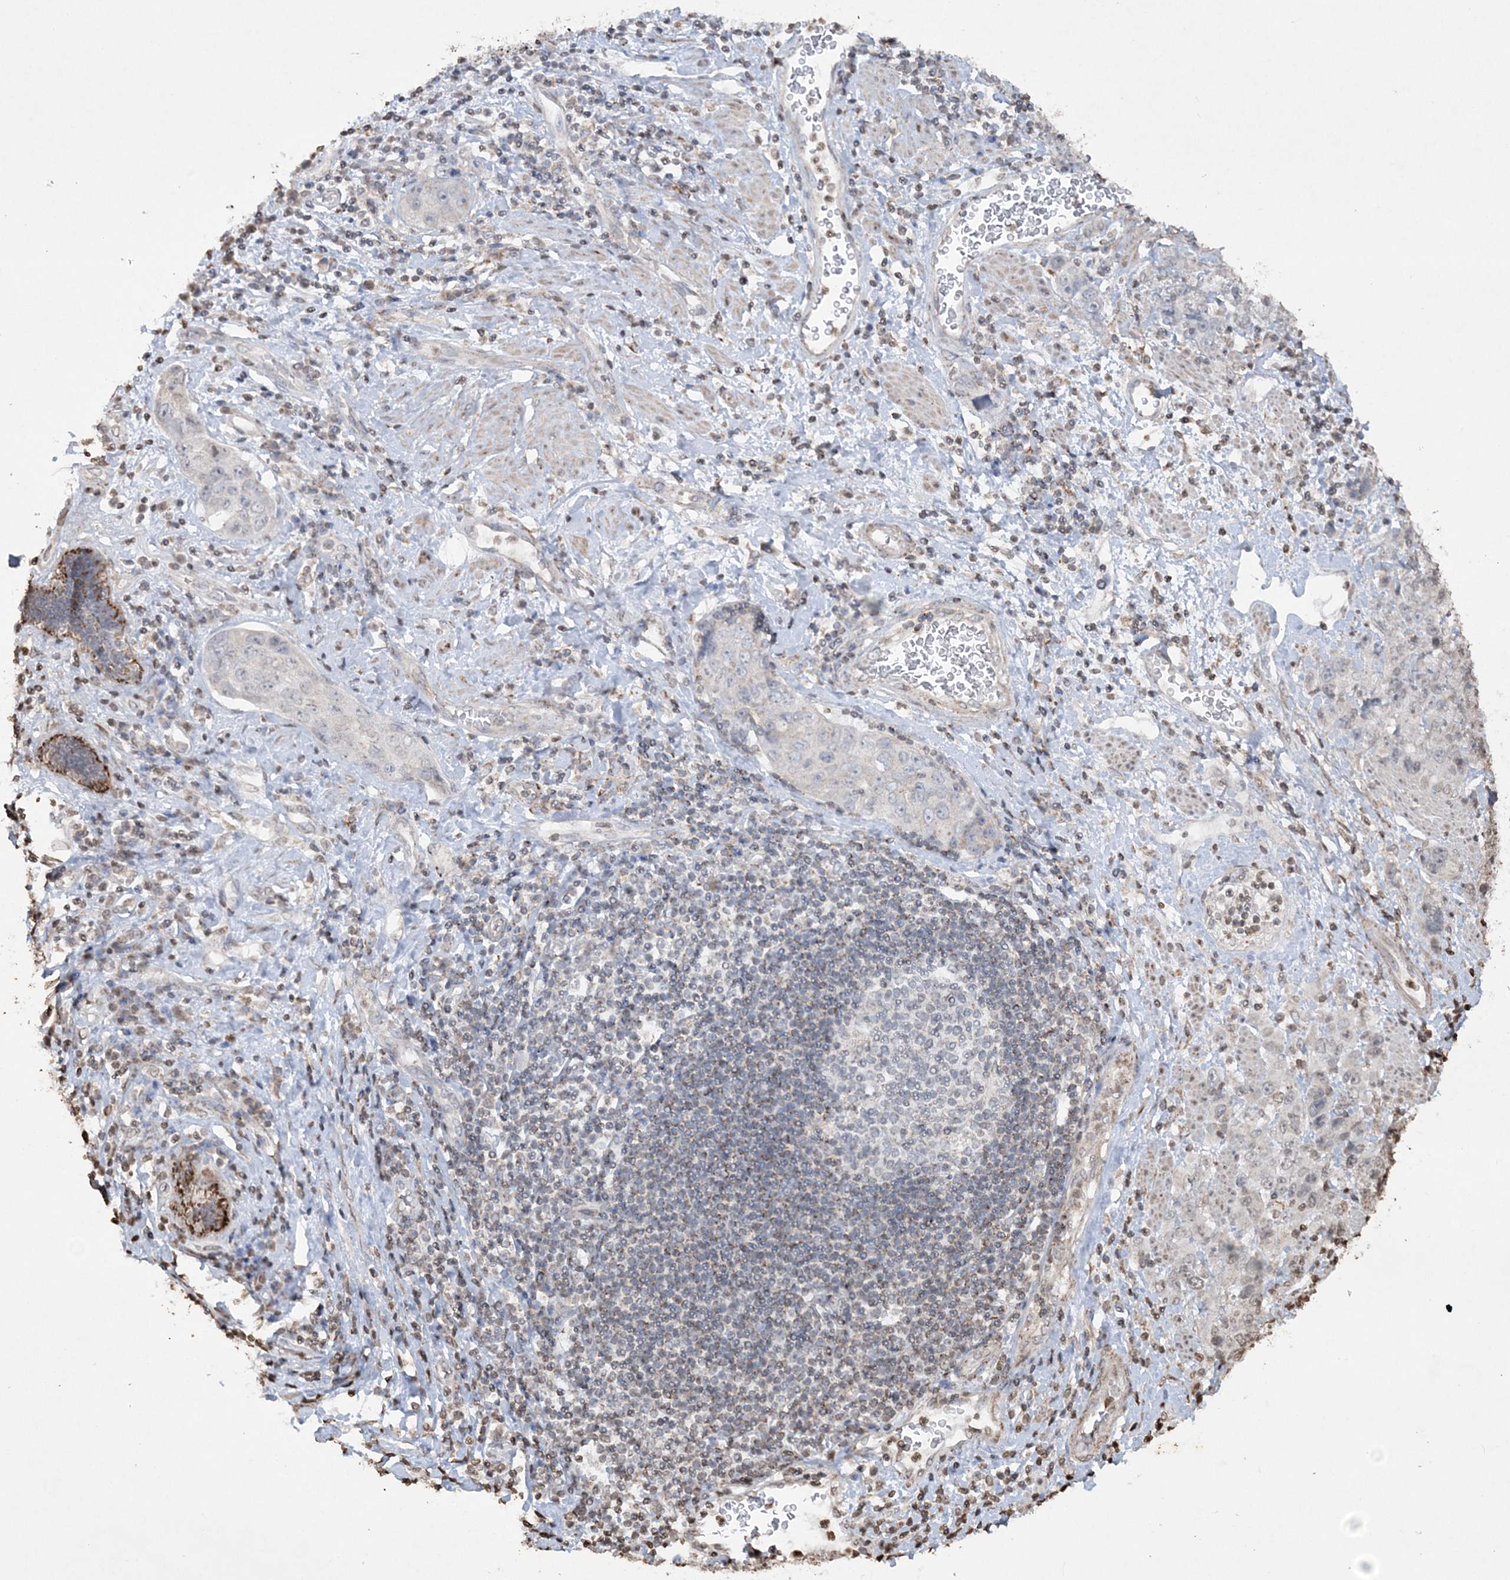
{"staining": {"intensity": "negative", "quantity": "none", "location": "none"}, "tissue": "stomach cancer", "cell_type": "Tumor cells", "image_type": "cancer", "snomed": [{"axis": "morphology", "description": "Adenocarcinoma, NOS"}, {"axis": "topography", "description": "Stomach"}], "caption": "Immunohistochemistry (IHC) micrograph of neoplastic tissue: human stomach cancer (adenocarcinoma) stained with DAB (3,3'-diaminobenzidine) reveals no significant protein expression in tumor cells. (DAB immunohistochemistry (IHC) visualized using brightfield microscopy, high magnification).", "gene": "TTC7A", "patient": {"sex": "male", "age": 48}}